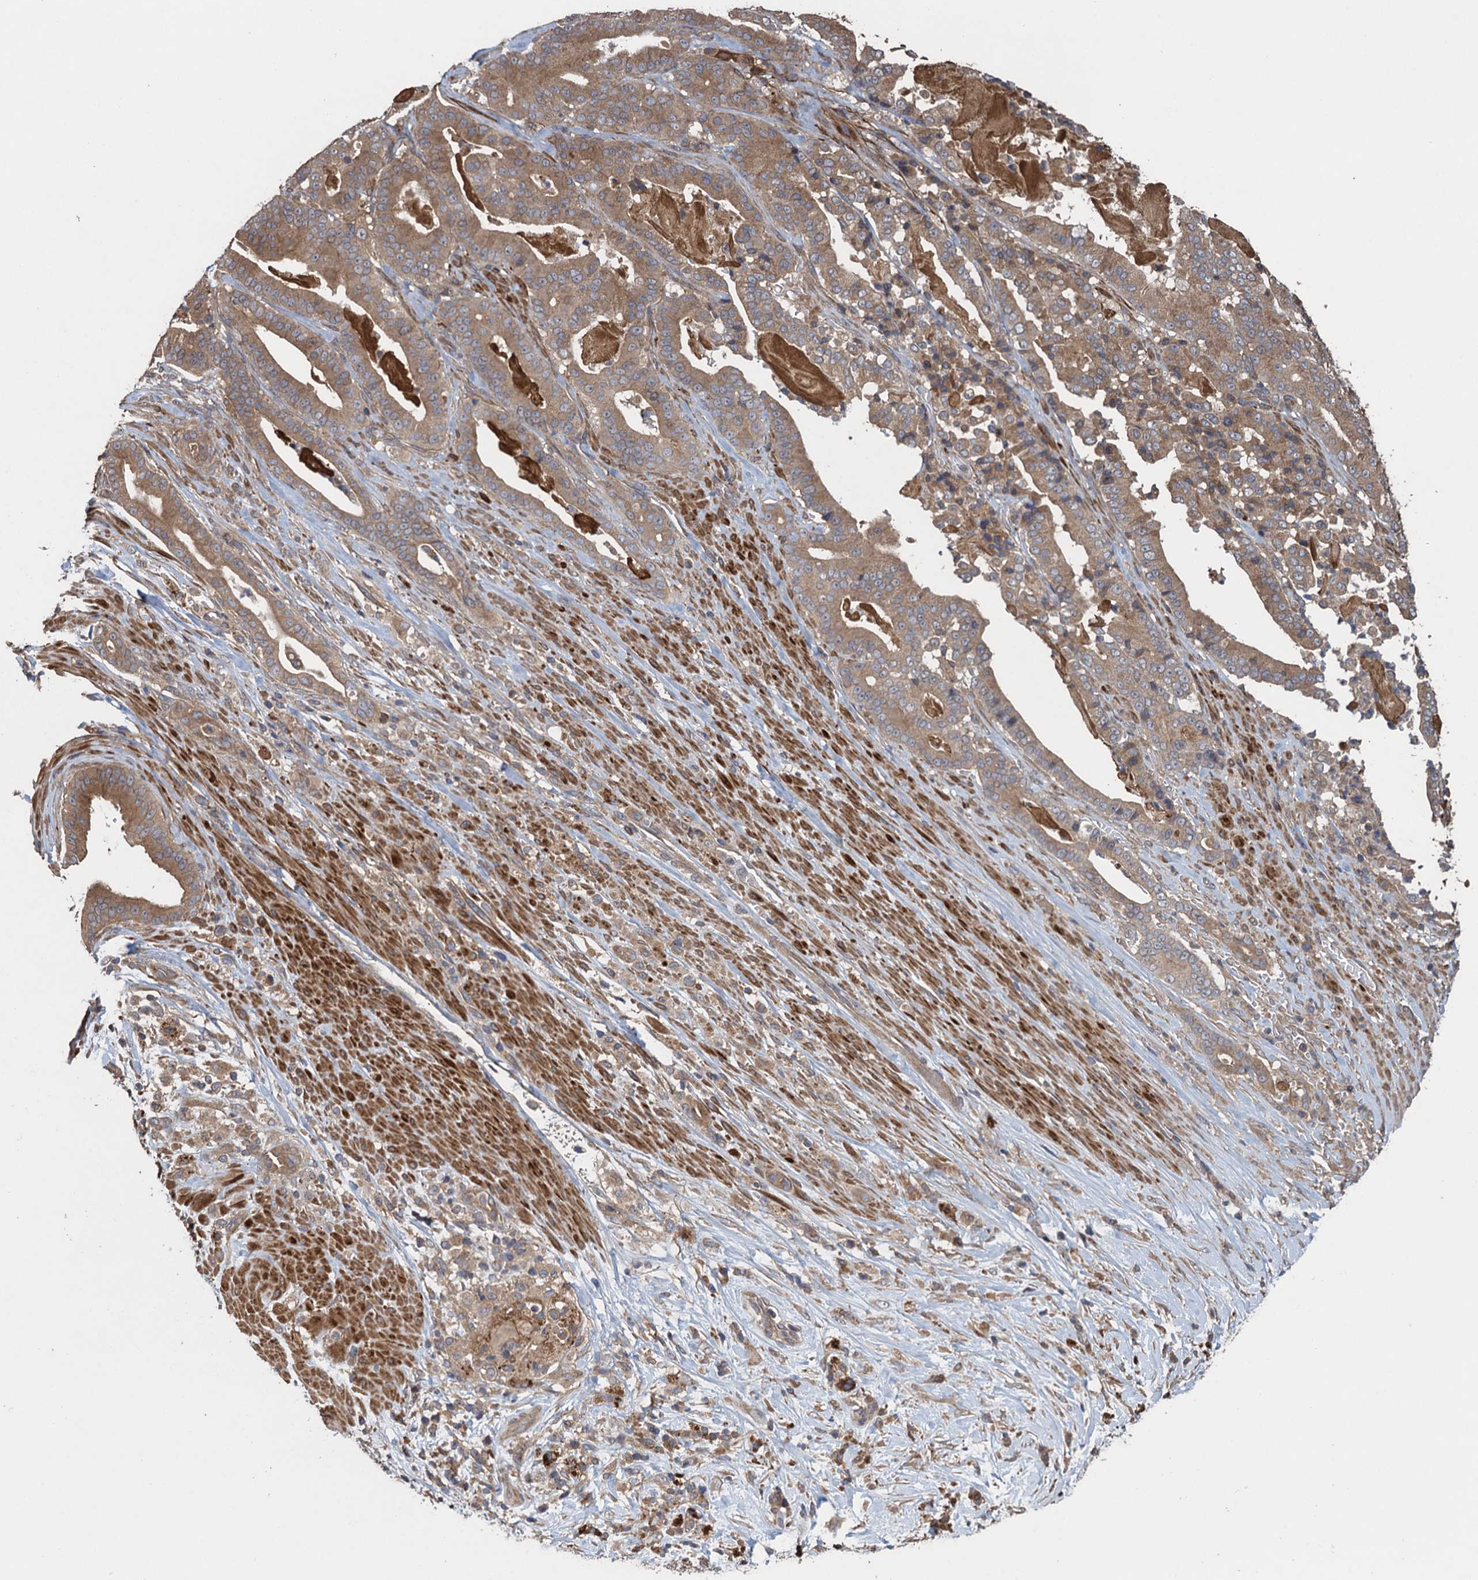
{"staining": {"intensity": "moderate", "quantity": ">75%", "location": "cytoplasmic/membranous"}, "tissue": "pancreatic cancer", "cell_type": "Tumor cells", "image_type": "cancer", "snomed": [{"axis": "morphology", "description": "Adenocarcinoma, NOS"}, {"axis": "topography", "description": "Pancreas"}], "caption": "The image reveals staining of pancreatic cancer (adenocarcinoma), revealing moderate cytoplasmic/membranous protein expression (brown color) within tumor cells. Nuclei are stained in blue.", "gene": "CNTN5", "patient": {"sex": "male", "age": 63}}